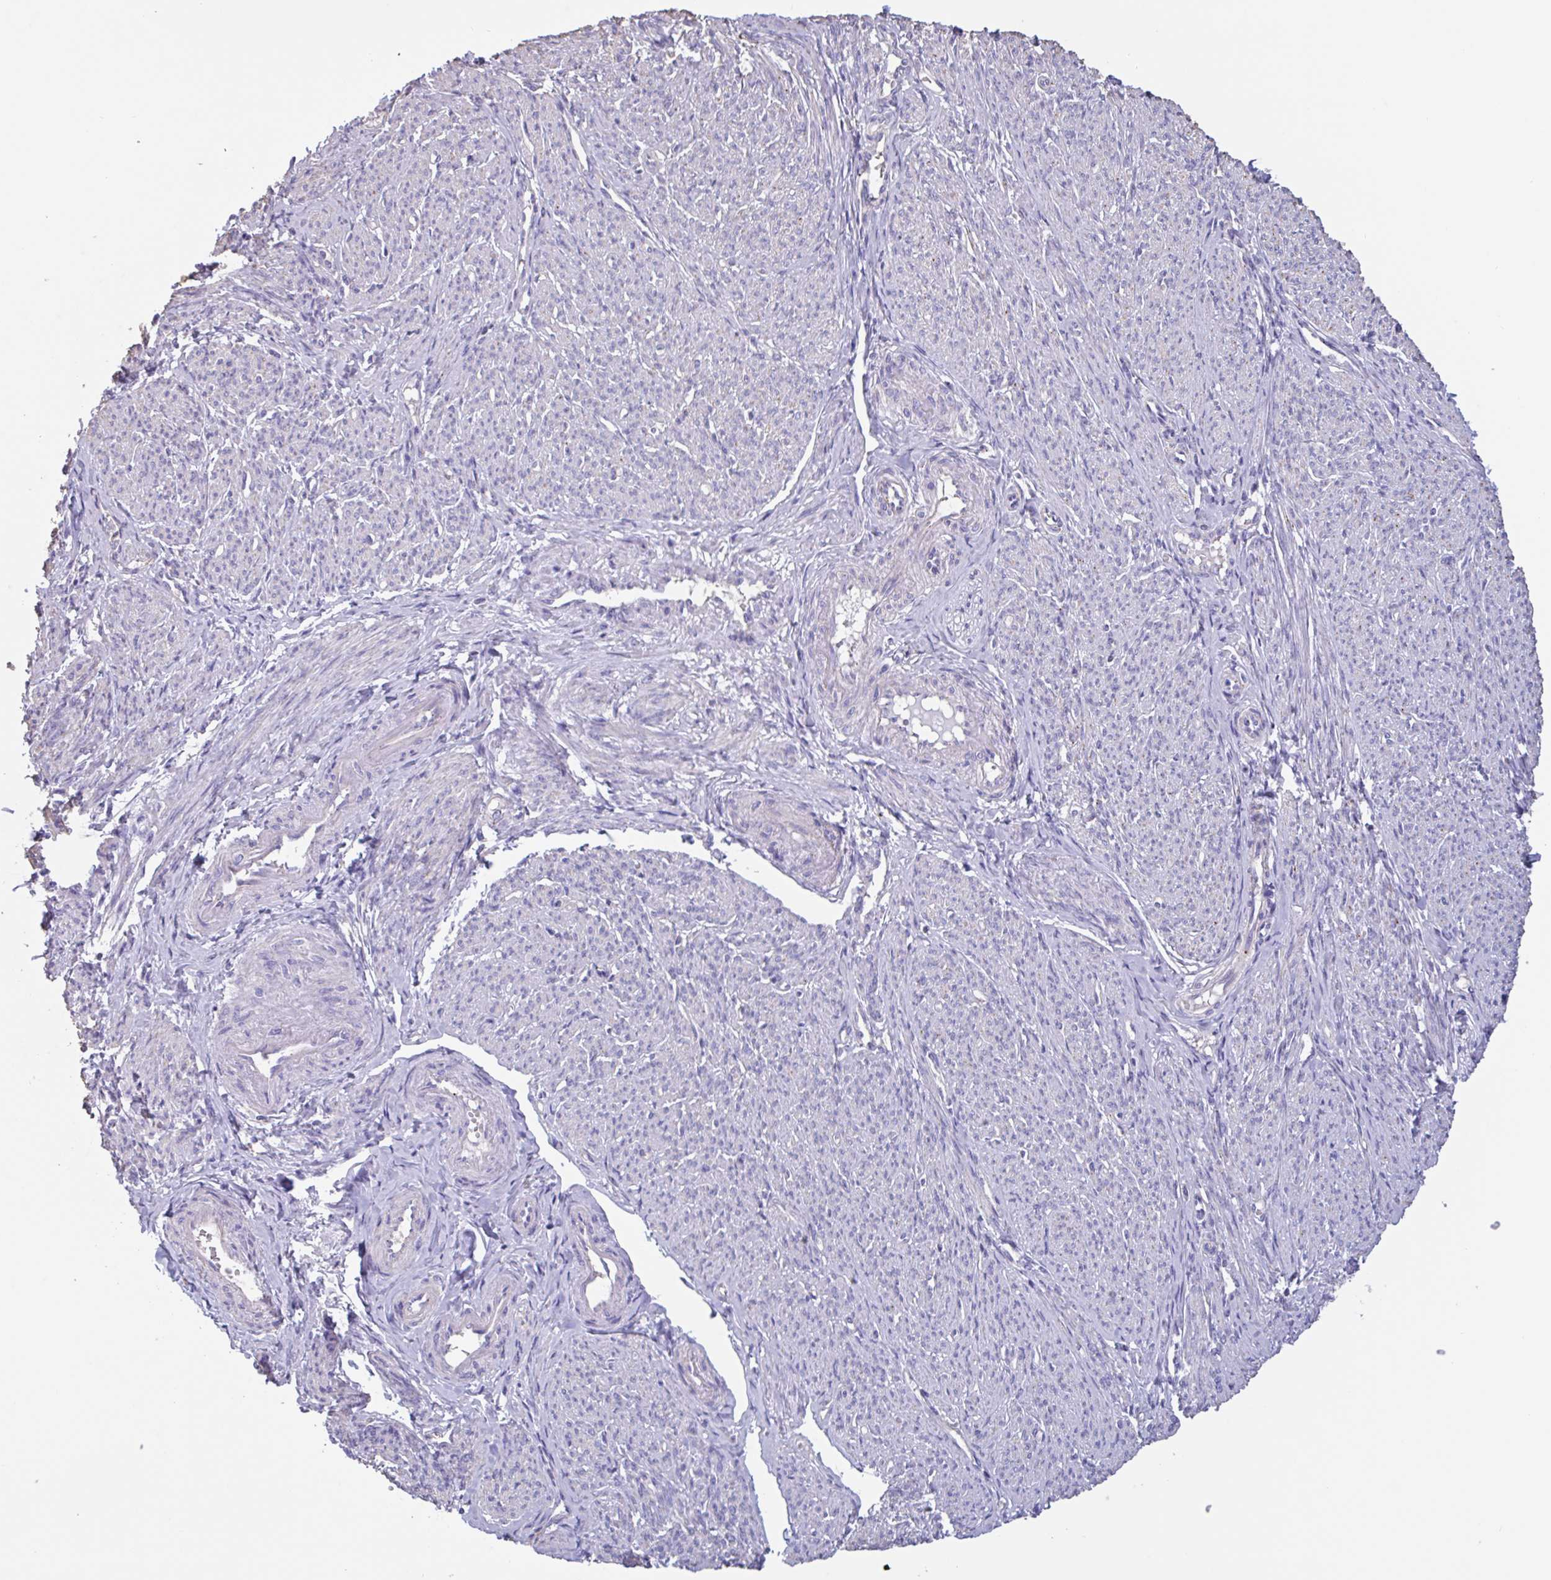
{"staining": {"intensity": "negative", "quantity": "none", "location": "none"}, "tissue": "smooth muscle", "cell_type": "Smooth muscle cells", "image_type": "normal", "snomed": [{"axis": "morphology", "description": "Normal tissue, NOS"}, {"axis": "topography", "description": "Smooth muscle"}], "caption": "Micrograph shows no protein staining in smooth muscle cells of normal smooth muscle.", "gene": "CHMP5", "patient": {"sex": "female", "age": 65}}